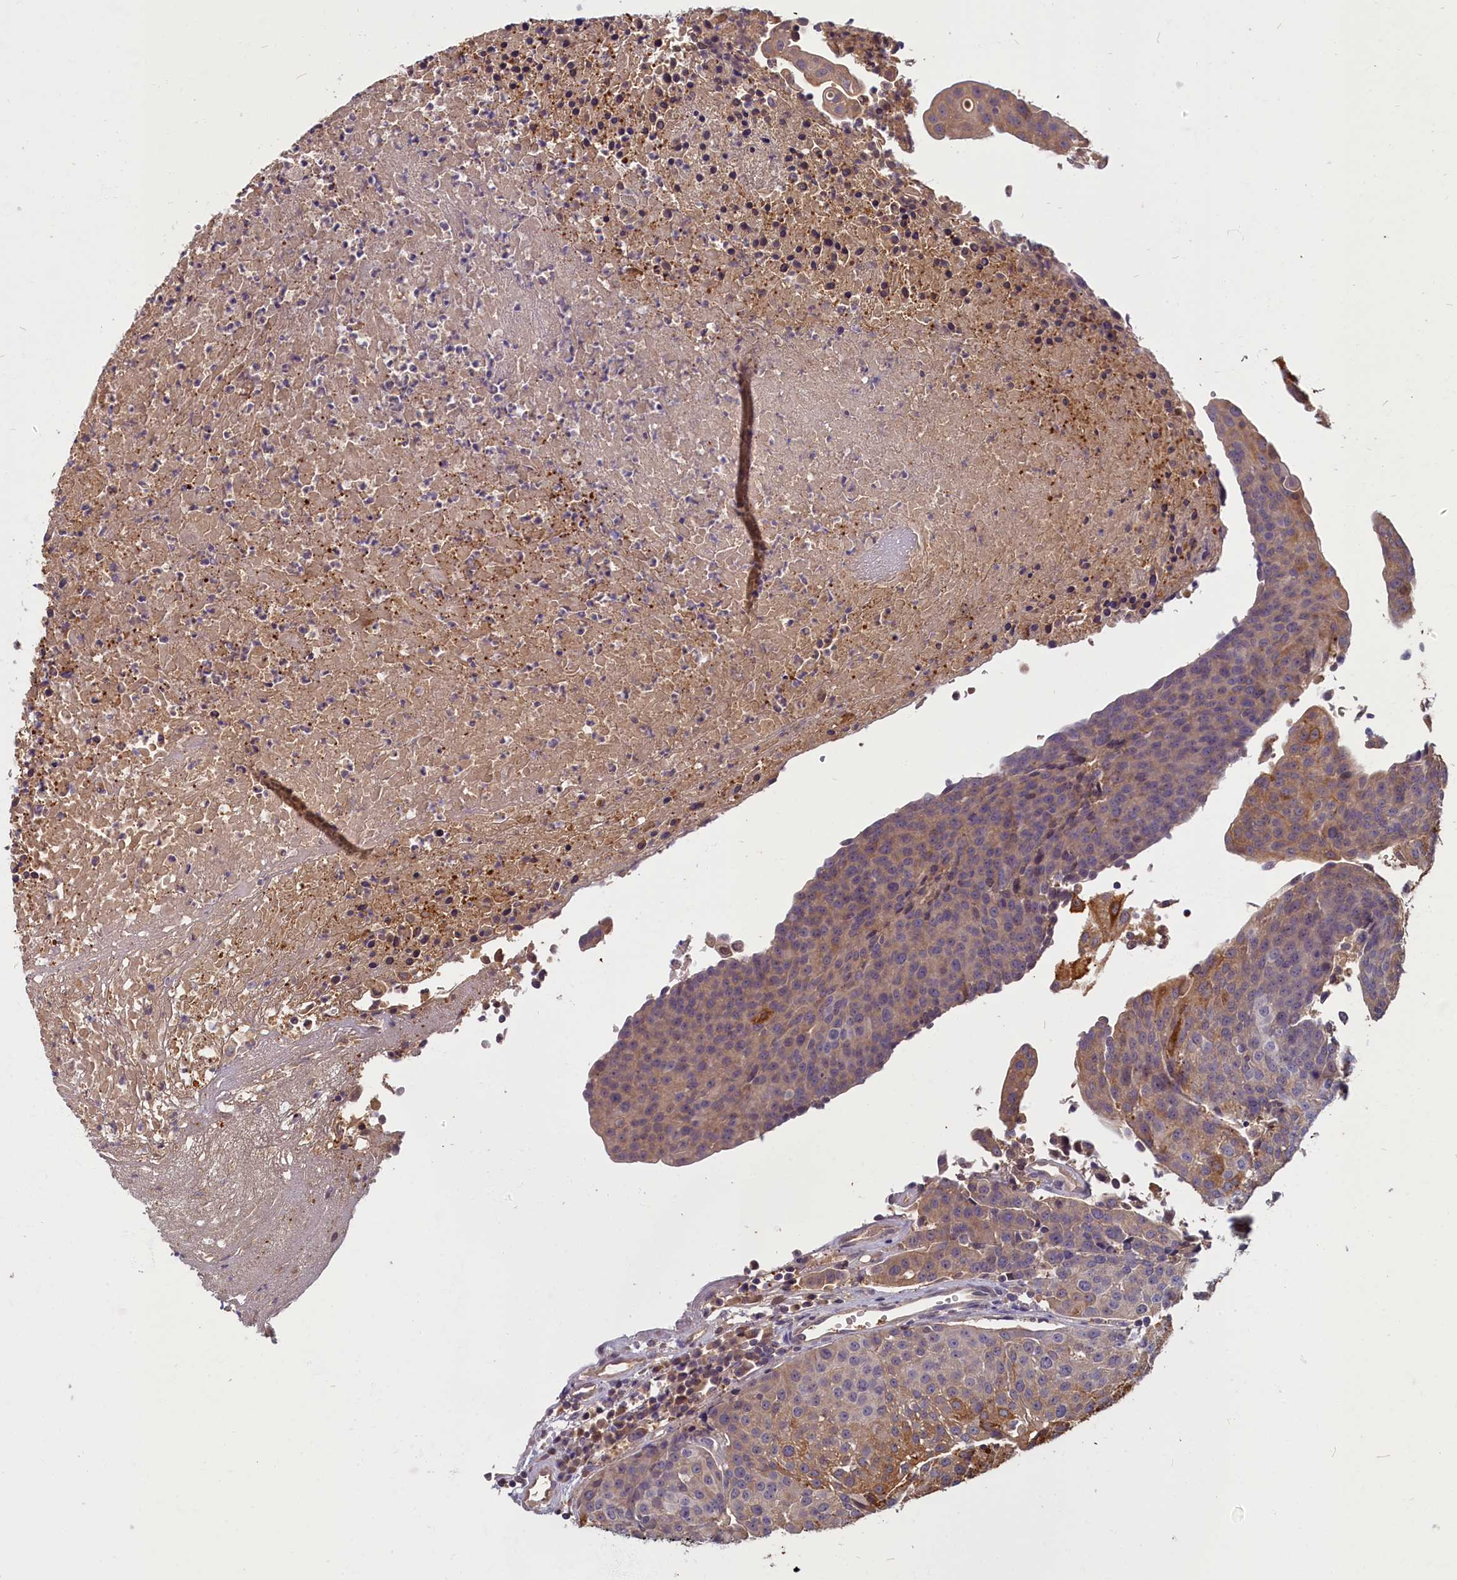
{"staining": {"intensity": "moderate", "quantity": "25%-75%", "location": "cytoplasmic/membranous"}, "tissue": "urothelial cancer", "cell_type": "Tumor cells", "image_type": "cancer", "snomed": [{"axis": "morphology", "description": "Urothelial carcinoma, High grade"}, {"axis": "topography", "description": "Urinary bladder"}], "caption": "Immunohistochemical staining of human urothelial cancer displays medium levels of moderate cytoplasmic/membranous protein expression in about 25%-75% of tumor cells.", "gene": "SV2C", "patient": {"sex": "female", "age": 85}}